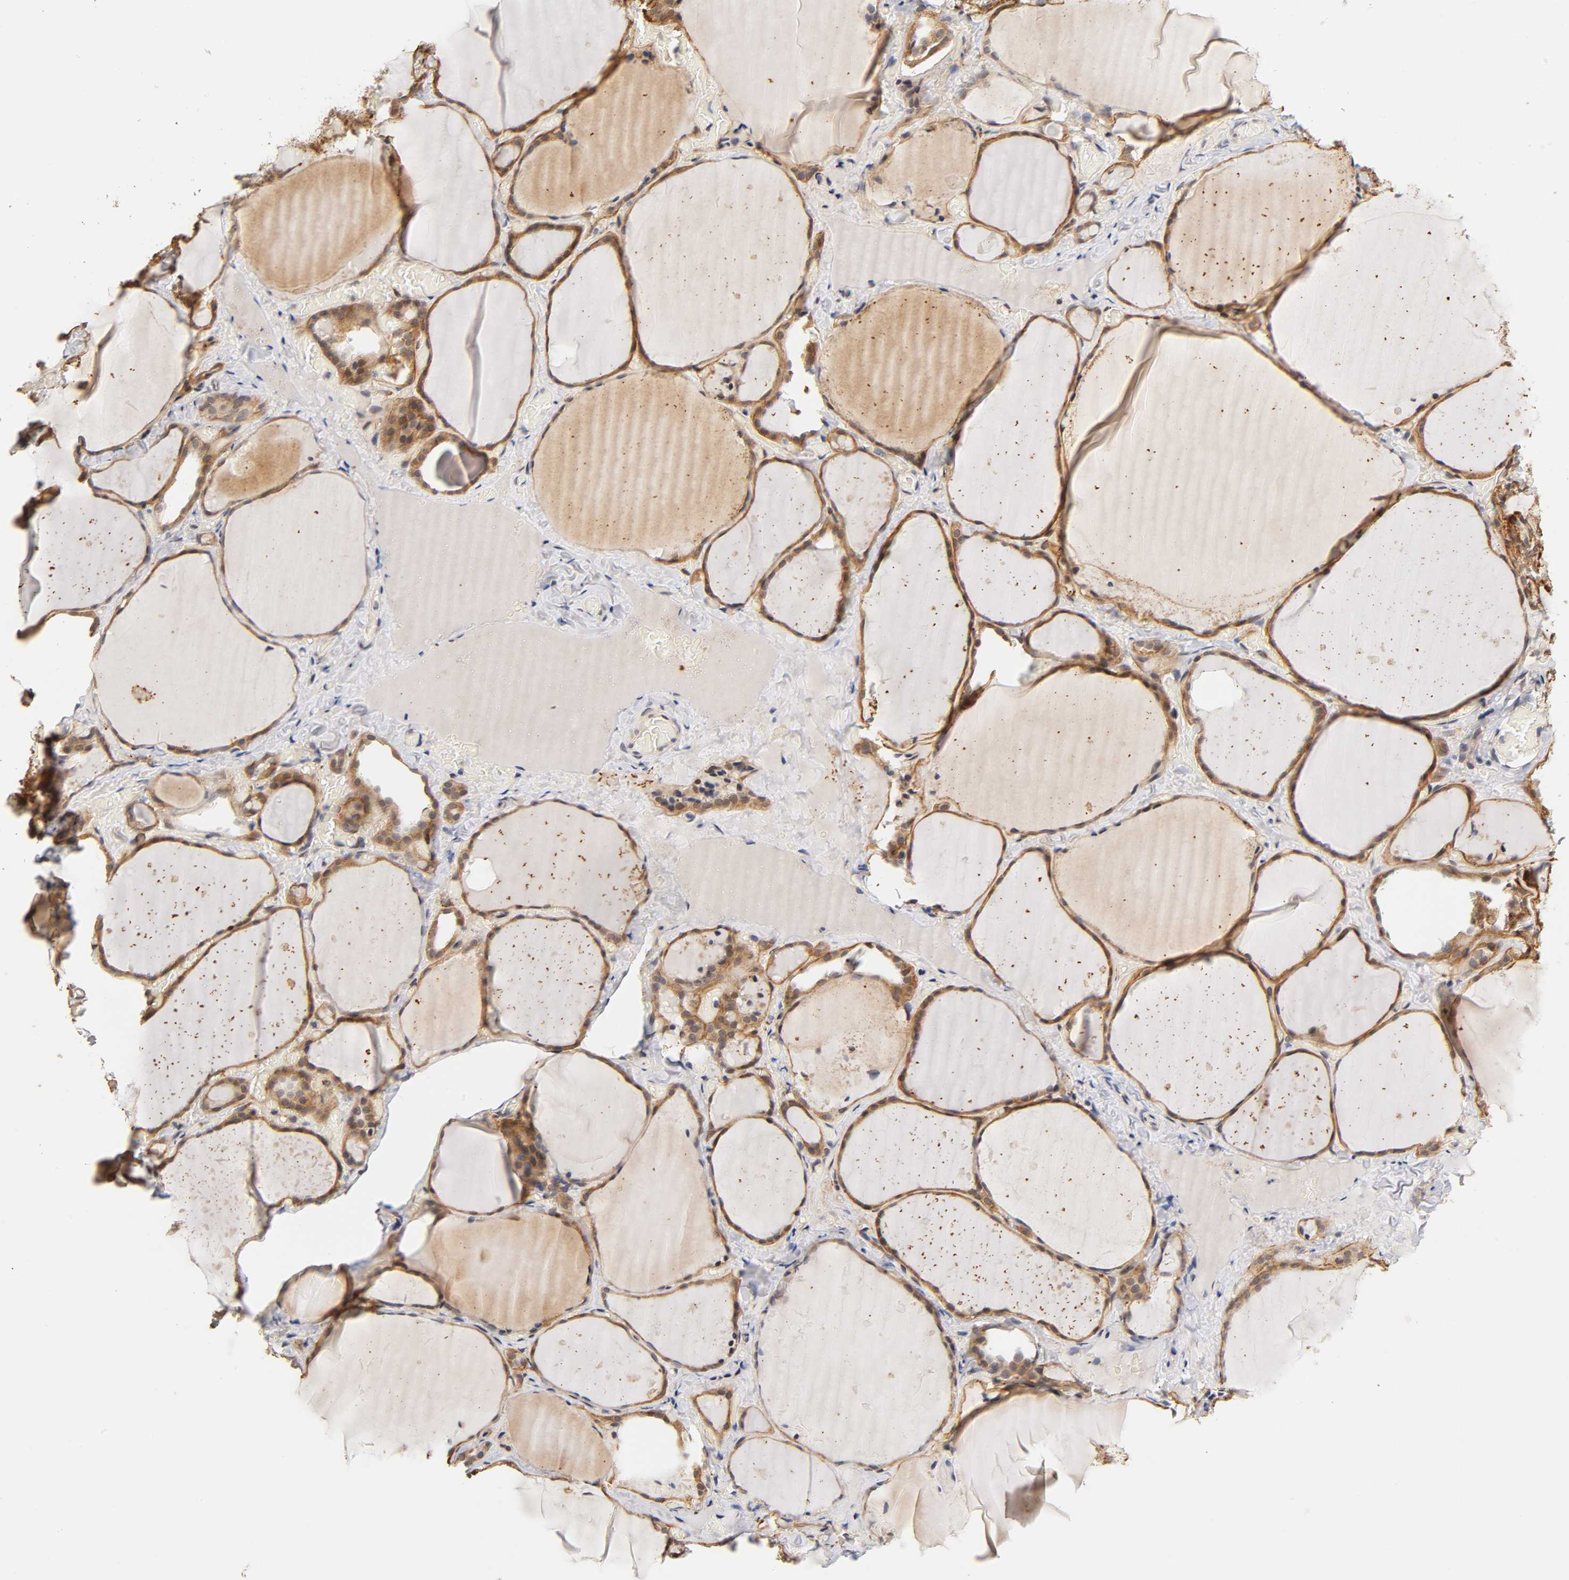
{"staining": {"intensity": "strong", "quantity": ">75%", "location": "cytoplasmic/membranous"}, "tissue": "thyroid gland", "cell_type": "Glandular cells", "image_type": "normal", "snomed": [{"axis": "morphology", "description": "Normal tissue, NOS"}, {"axis": "topography", "description": "Thyroid gland"}], "caption": "DAB (3,3'-diaminobenzidine) immunohistochemical staining of unremarkable thyroid gland reveals strong cytoplasmic/membranous protein positivity in approximately >75% of glandular cells.", "gene": "LAMB1", "patient": {"sex": "female", "age": 22}}